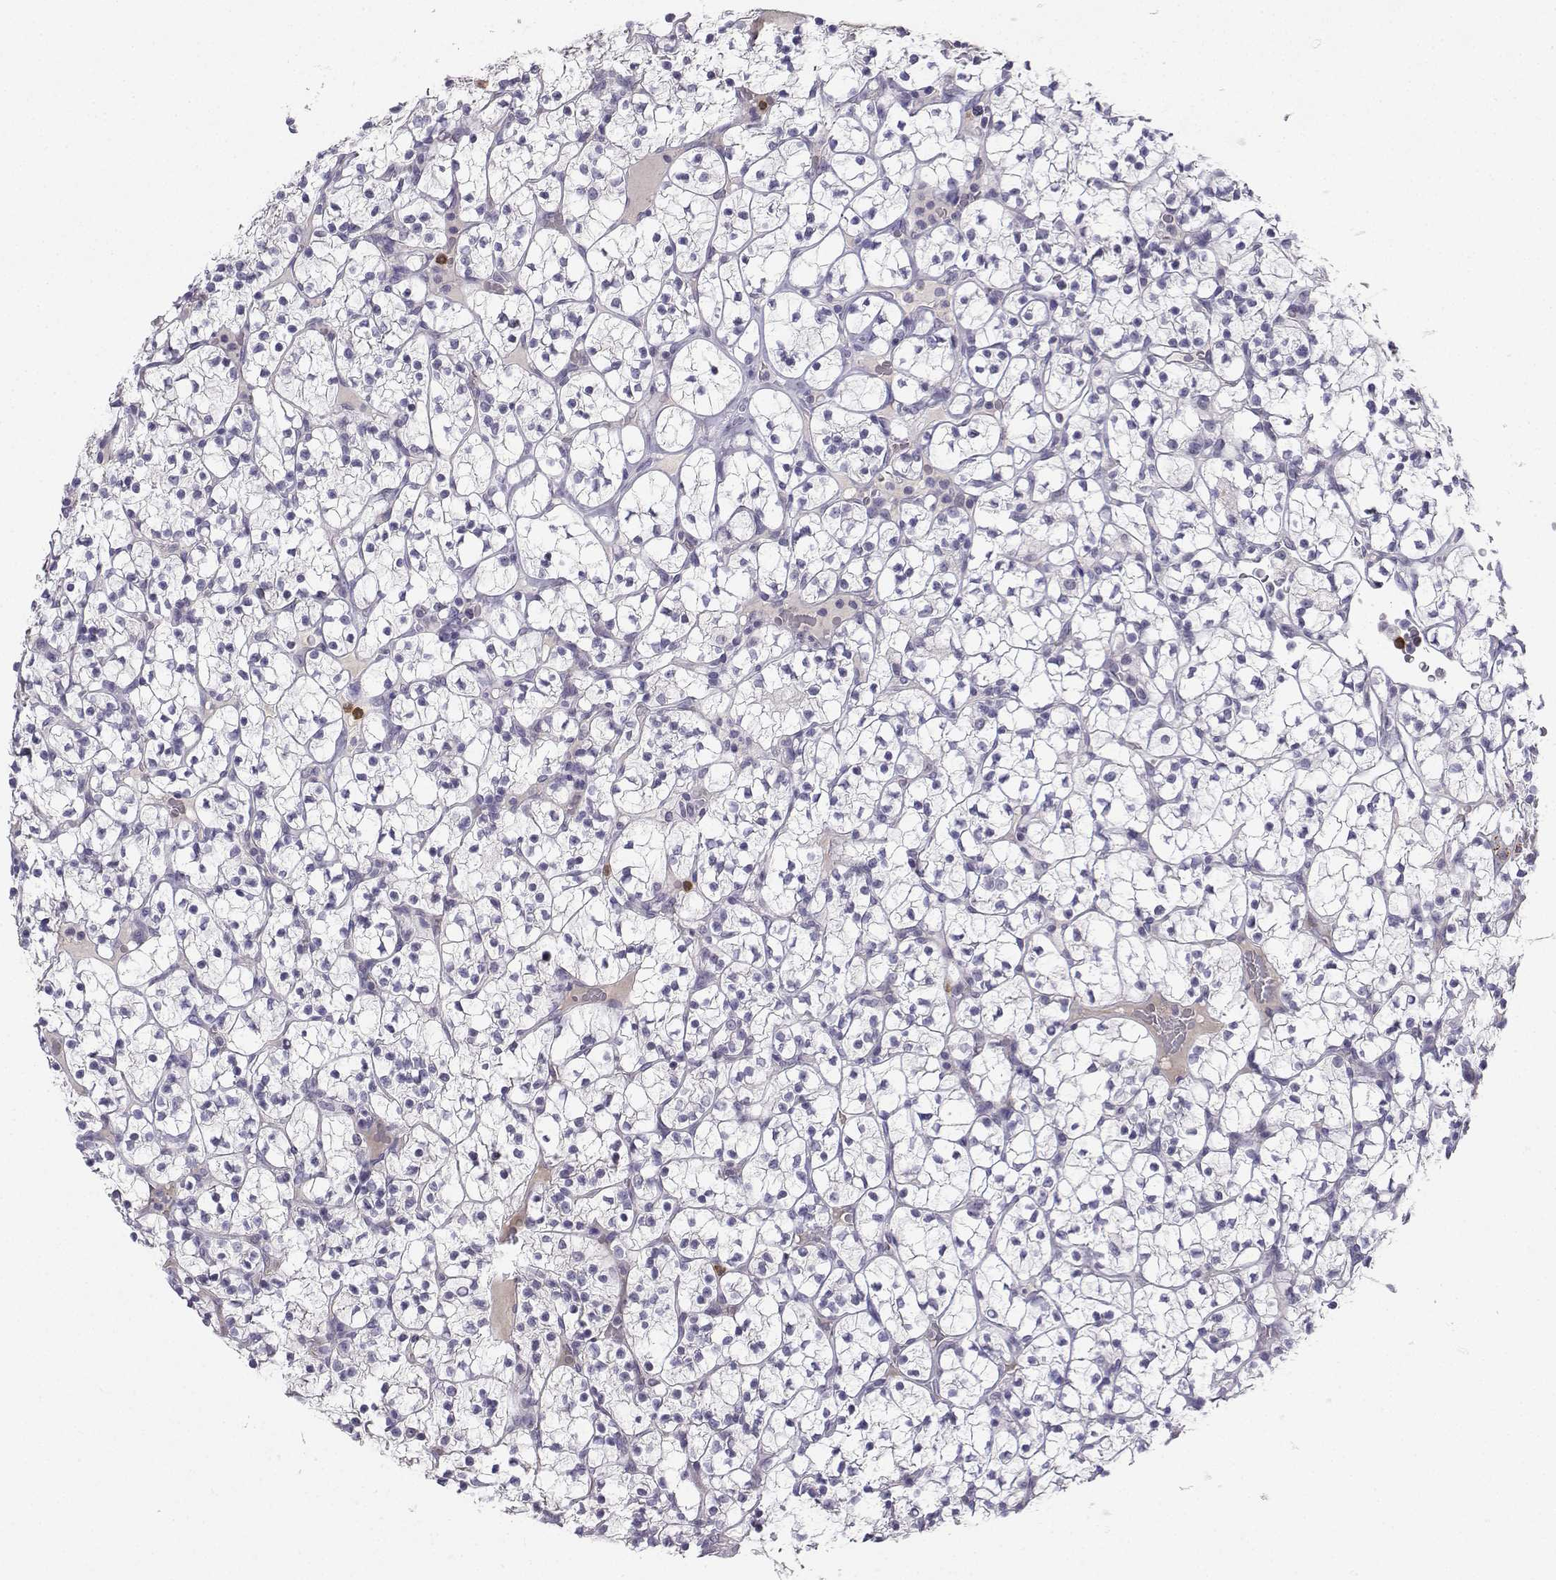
{"staining": {"intensity": "negative", "quantity": "none", "location": "none"}, "tissue": "renal cancer", "cell_type": "Tumor cells", "image_type": "cancer", "snomed": [{"axis": "morphology", "description": "Adenocarcinoma, NOS"}, {"axis": "topography", "description": "Kidney"}], "caption": "Adenocarcinoma (renal) was stained to show a protein in brown. There is no significant positivity in tumor cells.", "gene": "CALY", "patient": {"sex": "female", "age": 89}}